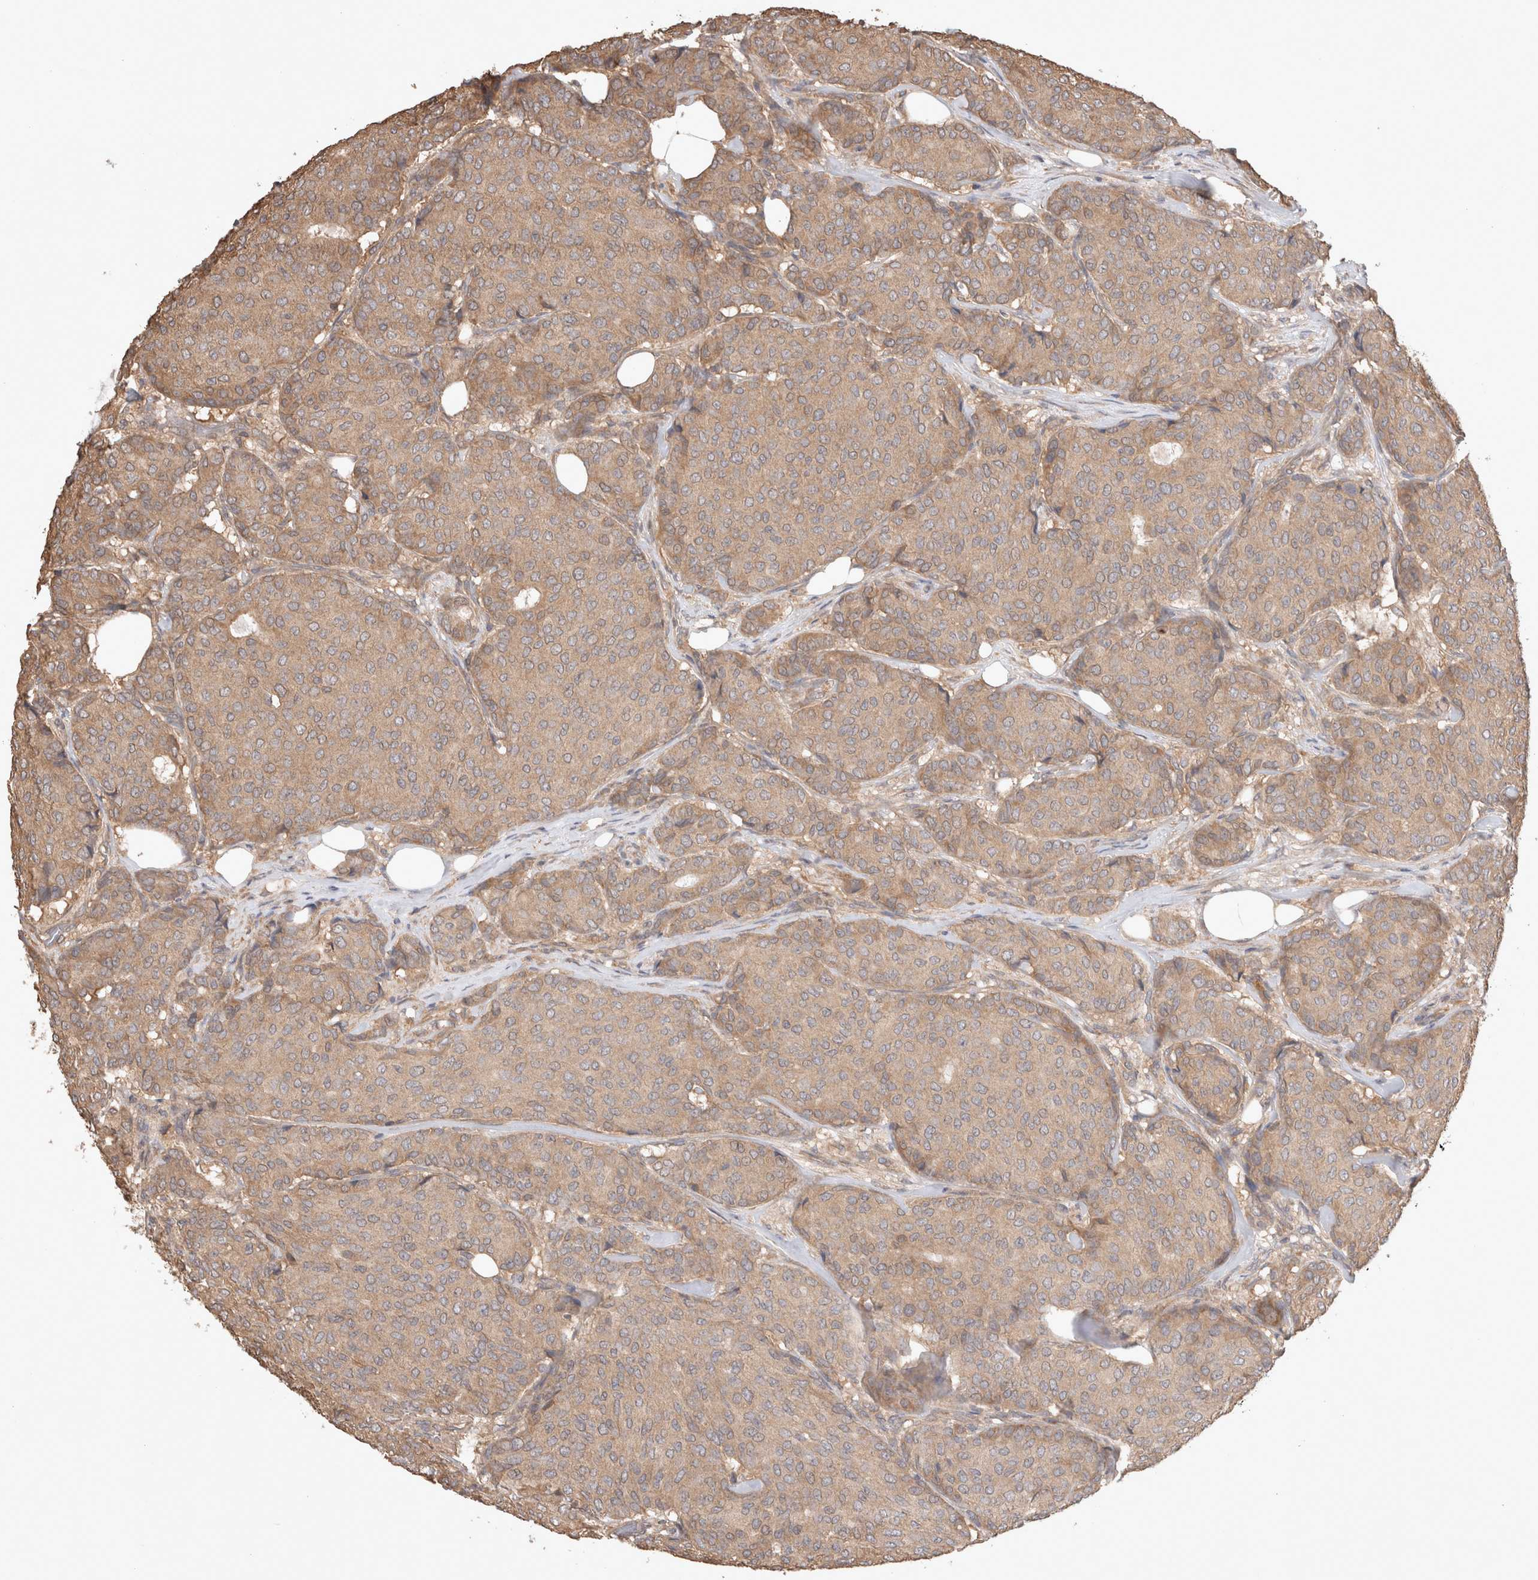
{"staining": {"intensity": "moderate", "quantity": ">75%", "location": "cytoplasmic/membranous"}, "tissue": "breast cancer", "cell_type": "Tumor cells", "image_type": "cancer", "snomed": [{"axis": "morphology", "description": "Duct carcinoma"}, {"axis": "topography", "description": "Breast"}], "caption": "Immunohistochemistry (IHC) histopathology image of neoplastic tissue: human breast cancer stained using immunohistochemistry demonstrates medium levels of moderate protein expression localized specifically in the cytoplasmic/membranous of tumor cells, appearing as a cytoplasmic/membranous brown color.", "gene": "HROB", "patient": {"sex": "female", "age": 75}}